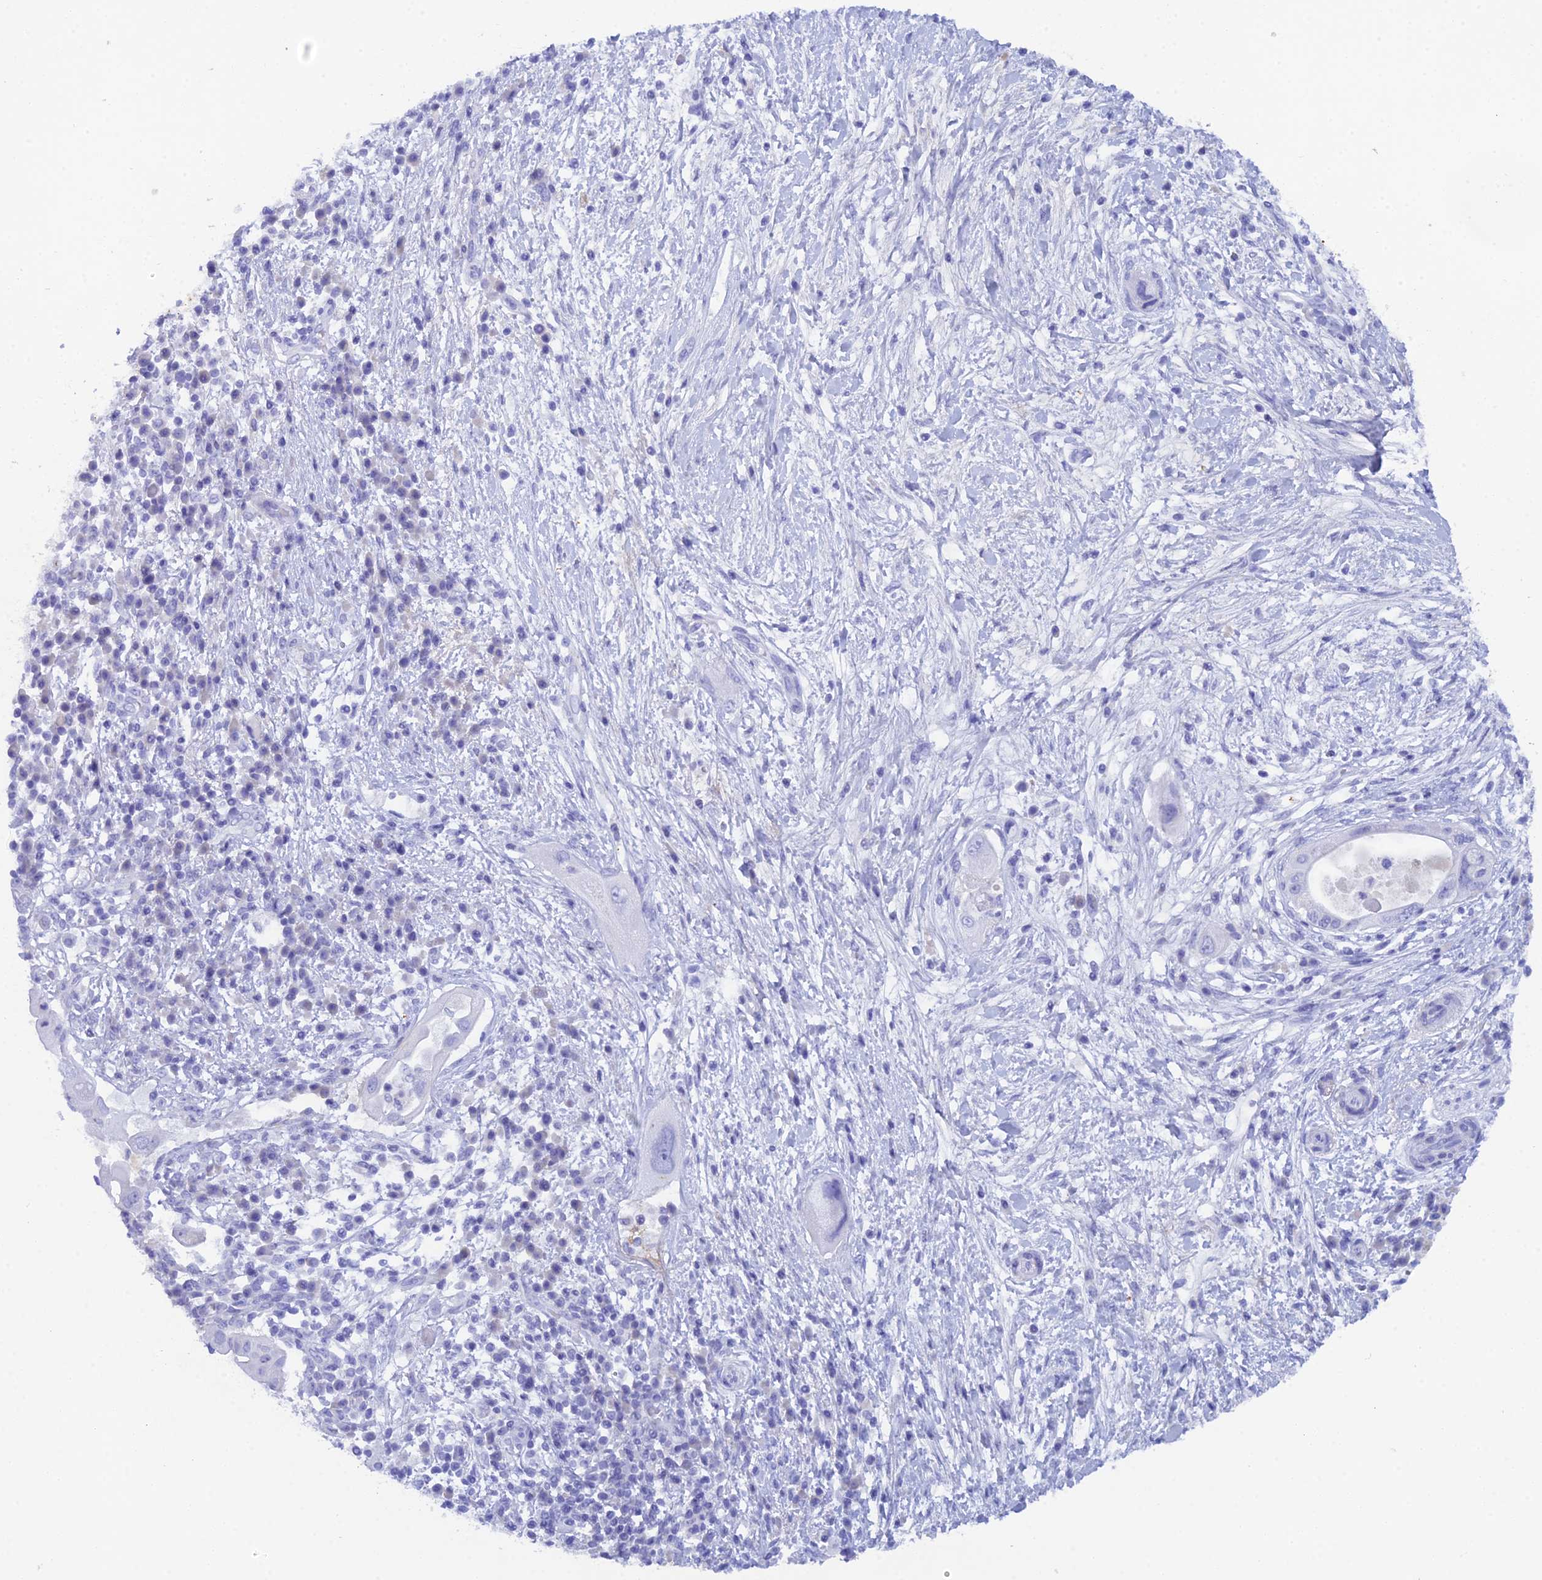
{"staining": {"intensity": "negative", "quantity": "none", "location": "none"}, "tissue": "pancreatic cancer", "cell_type": "Tumor cells", "image_type": "cancer", "snomed": [{"axis": "morphology", "description": "Adenocarcinoma, NOS"}, {"axis": "topography", "description": "Pancreas"}], "caption": "A high-resolution micrograph shows immunohistochemistry (IHC) staining of pancreatic cancer, which shows no significant positivity in tumor cells. (Brightfield microscopy of DAB (3,3'-diaminobenzidine) immunohistochemistry at high magnification).", "gene": "REG1A", "patient": {"sex": "male", "age": 68}}